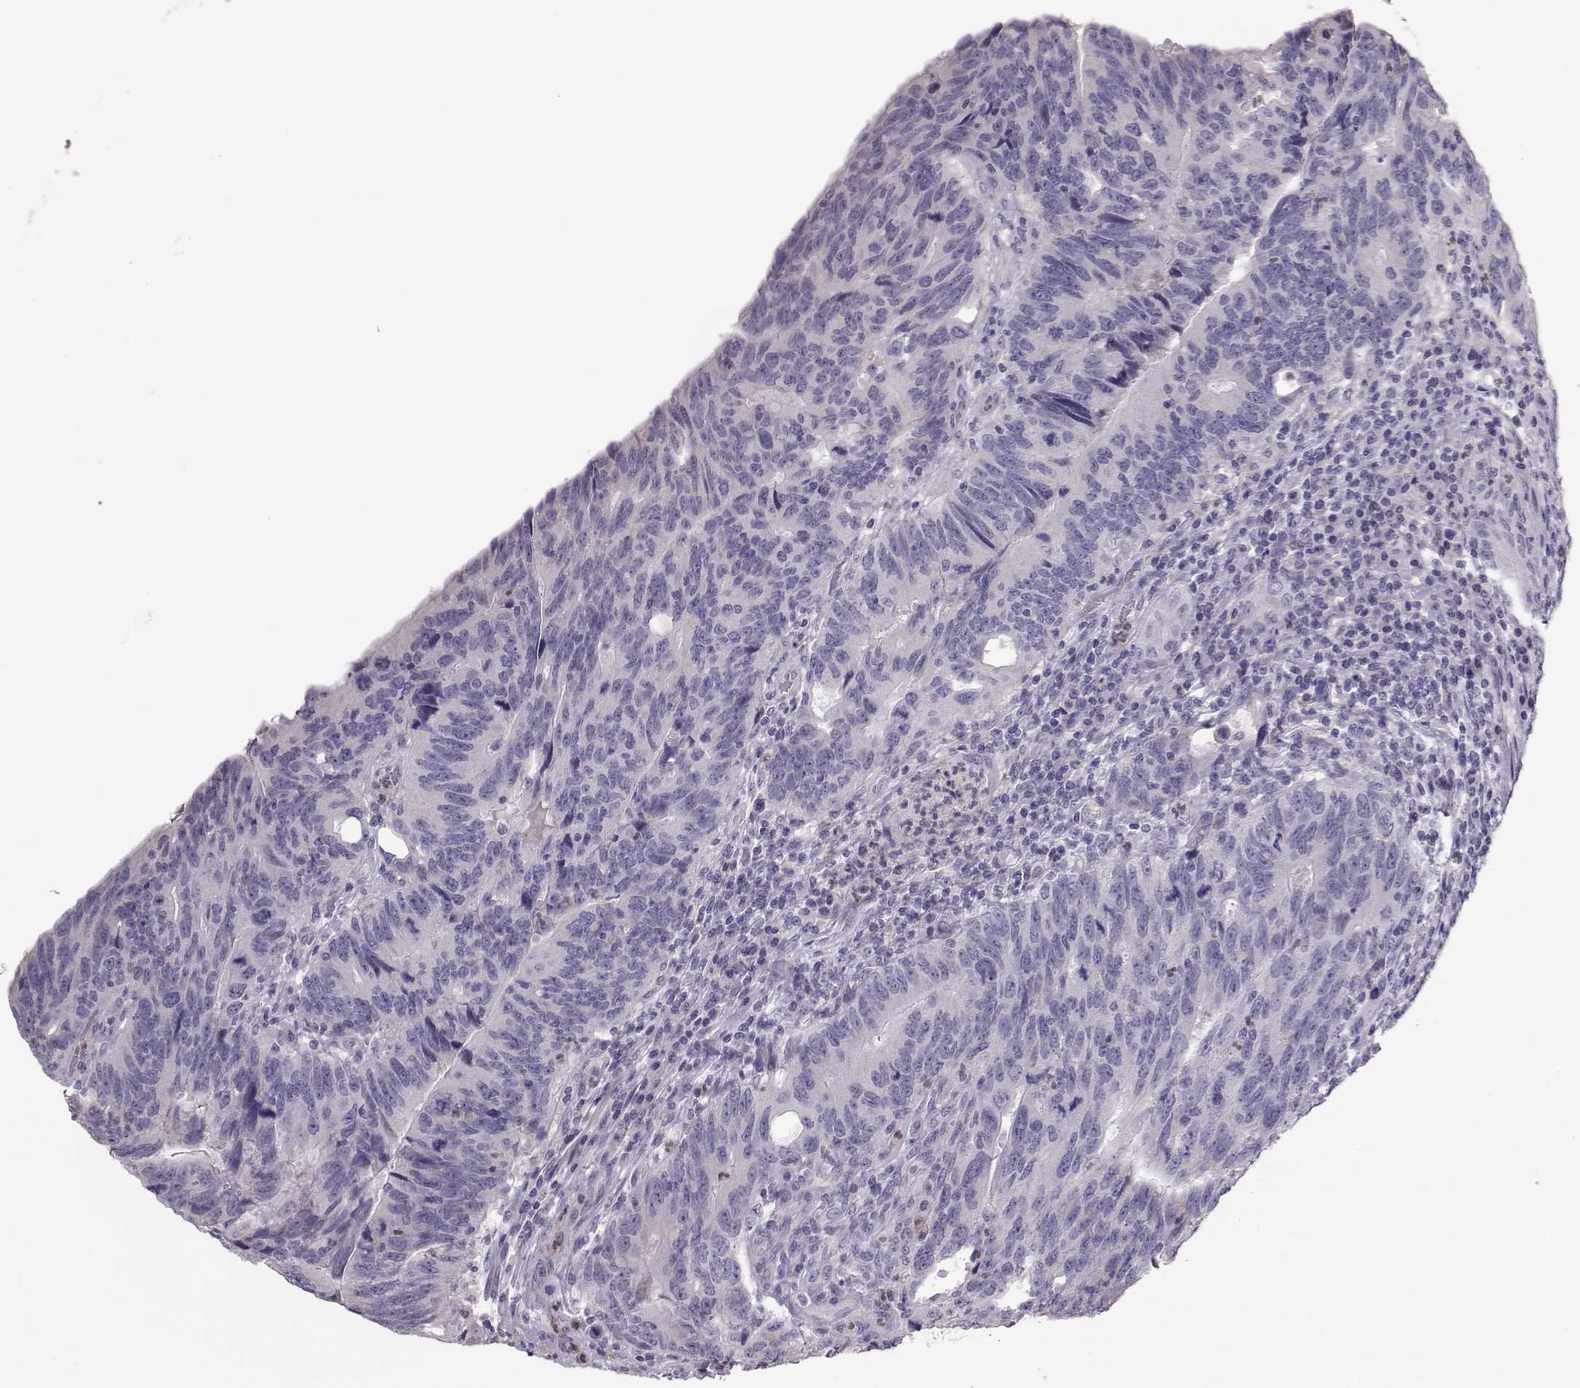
{"staining": {"intensity": "negative", "quantity": "none", "location": "none"}, "tissue": "colorectal cancer", "cell_type": "Tumor cells", "image_type": "cancer", "snomed": [{"axis": "morphology", "description": "Adenocarcinoma, NOS"}, {"axis": "topography", "description": "Colon"}], "caption": "Tumor cells are negative for brown protein staining in colorectal cancer.", "gene": "POU1F1", "patient": {"sex": "female", "age": 77}}